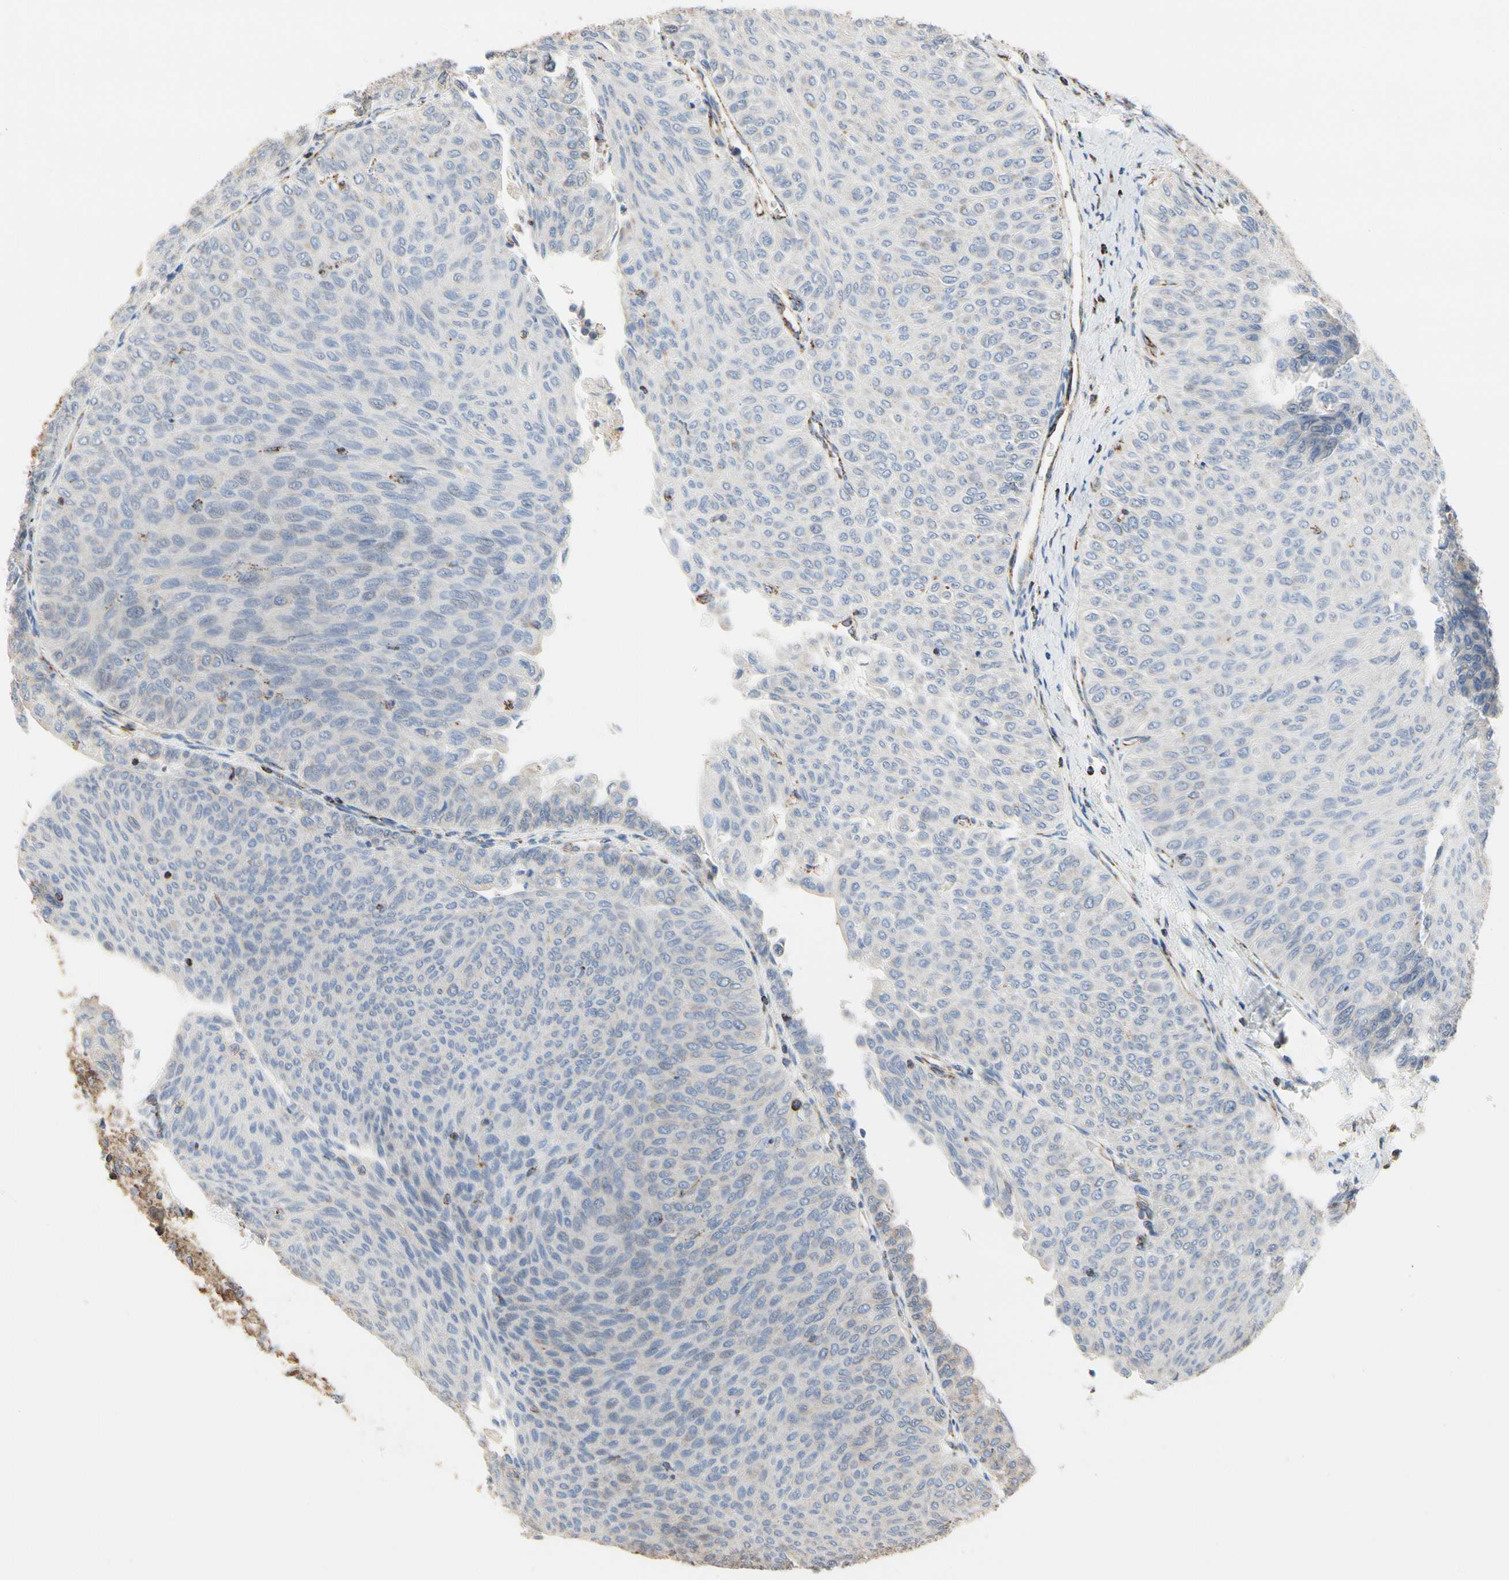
{"staining": {"intensity": "negative", "quantity": "none", "location": "none"}, "tissue": "urothelial cancer", "cell_type": "Tumor cells", "image_type": "cancer", "snomed": [{"axis": "morphology", "description": "Urothelial carcinoma, Low grade"}, {"axis": "topography", "description": "Urinary bladder"}], "caption": "High magnification brightfield microscopy of urothelial cancer stained with DAB (brown) and counterstained with hematoxylin (blue): tumor cells show no significant staining.", "gene": "TUBA1A", "patient": {"sex": "male", "age": 78}}